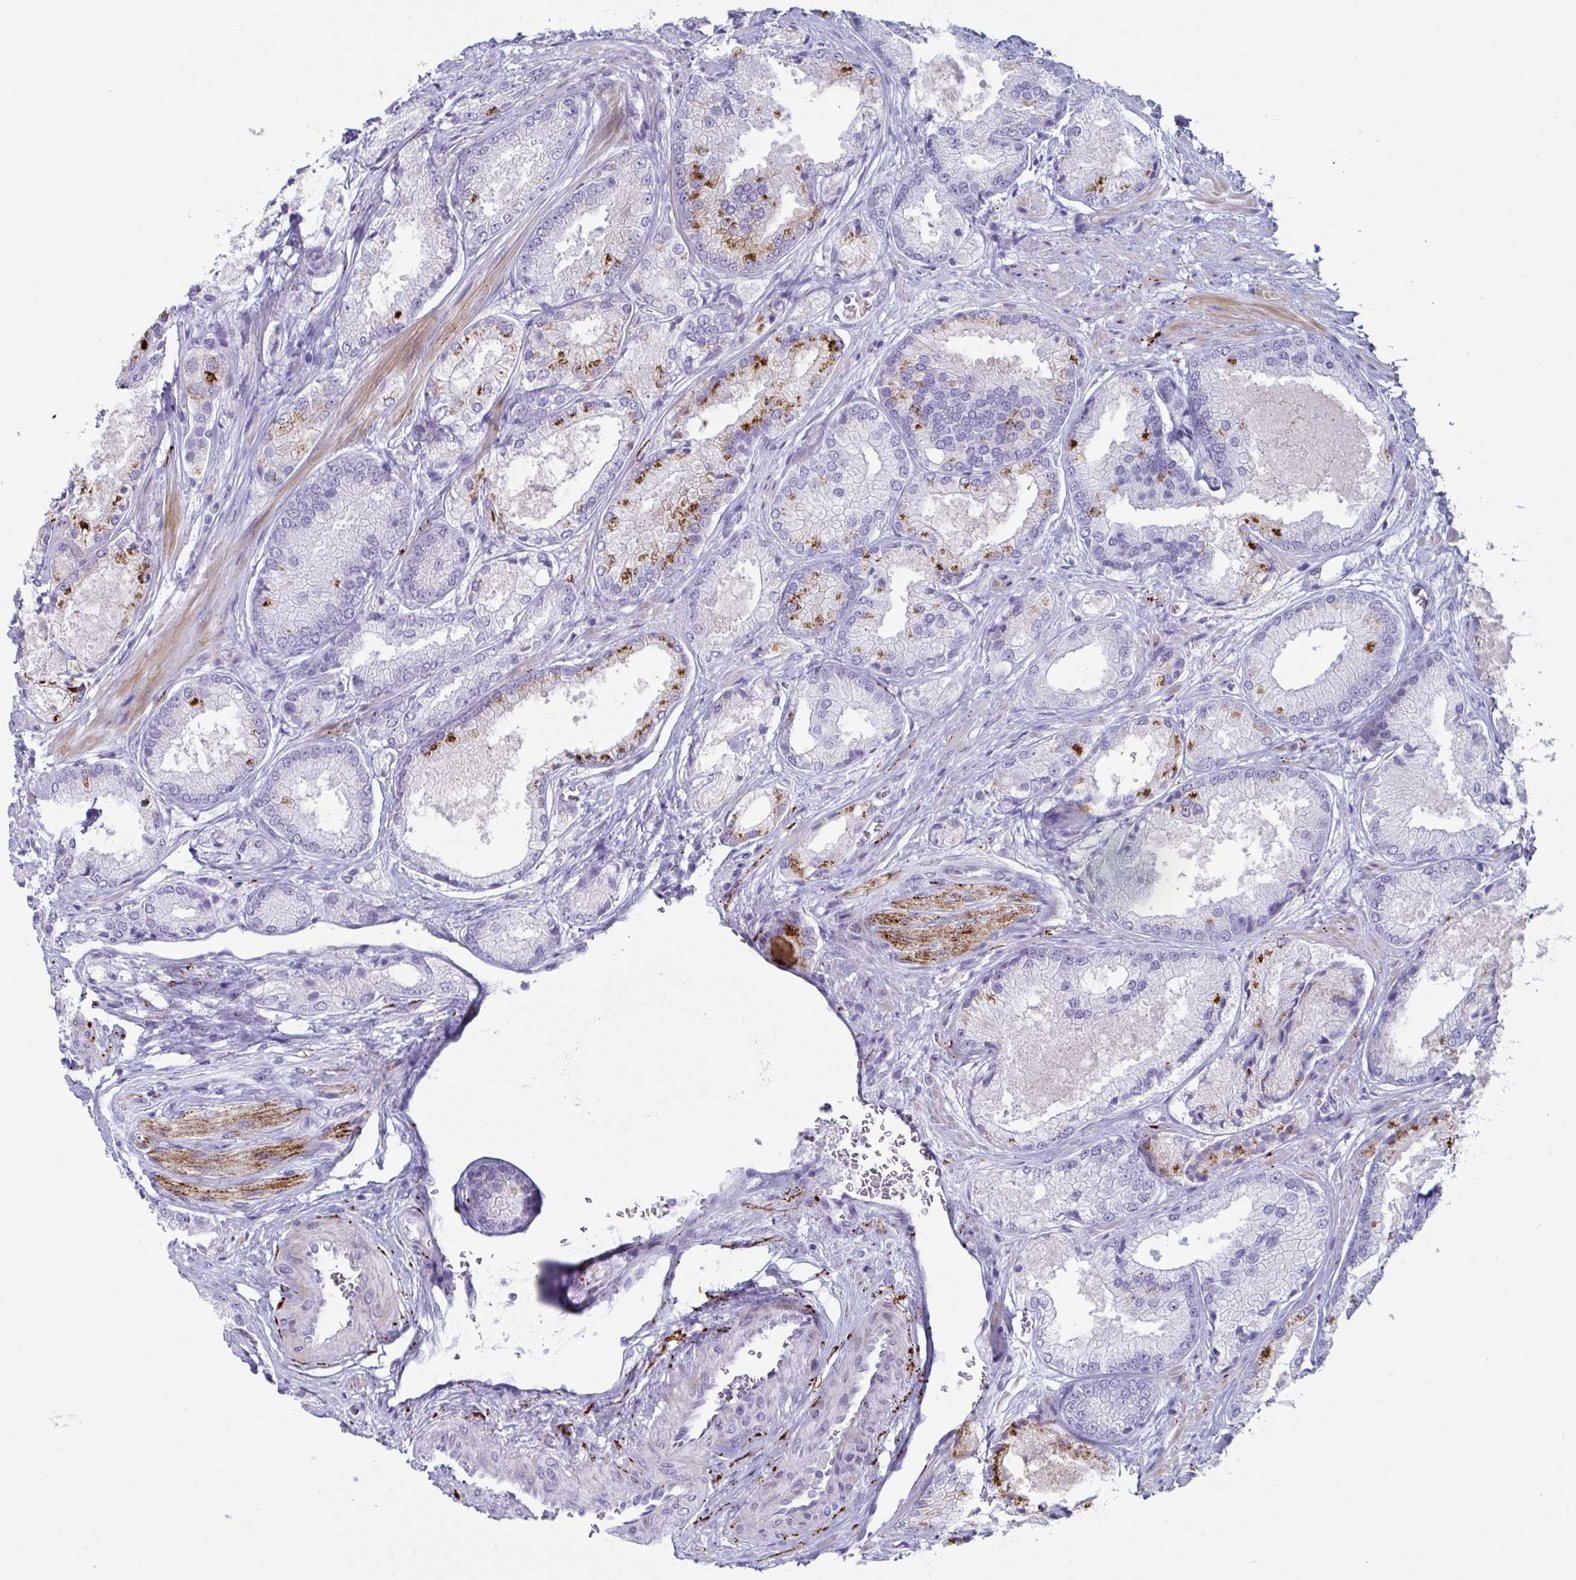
{"staining": {"intensity": "moderate", "quantity": "<25%", "location": "cytoplasmic/membranous"}, "tissue": "prostate cancer", "cell_type": "Tumor cells", "image_type": "cancer", "snomed": [{"axis": "morphology", "description": "Adenocarcinoma, High grade"}, {"axis": "topography", "description": "Prostate"}], "caption": "Immunohistochemical staining of human prostate cancer exhibits low levels of moderate cytoplasmic/membranous staining in about <25% of tumor cells.", "gene": "NPY", "patient": {"sex": "male", "age": 68}}